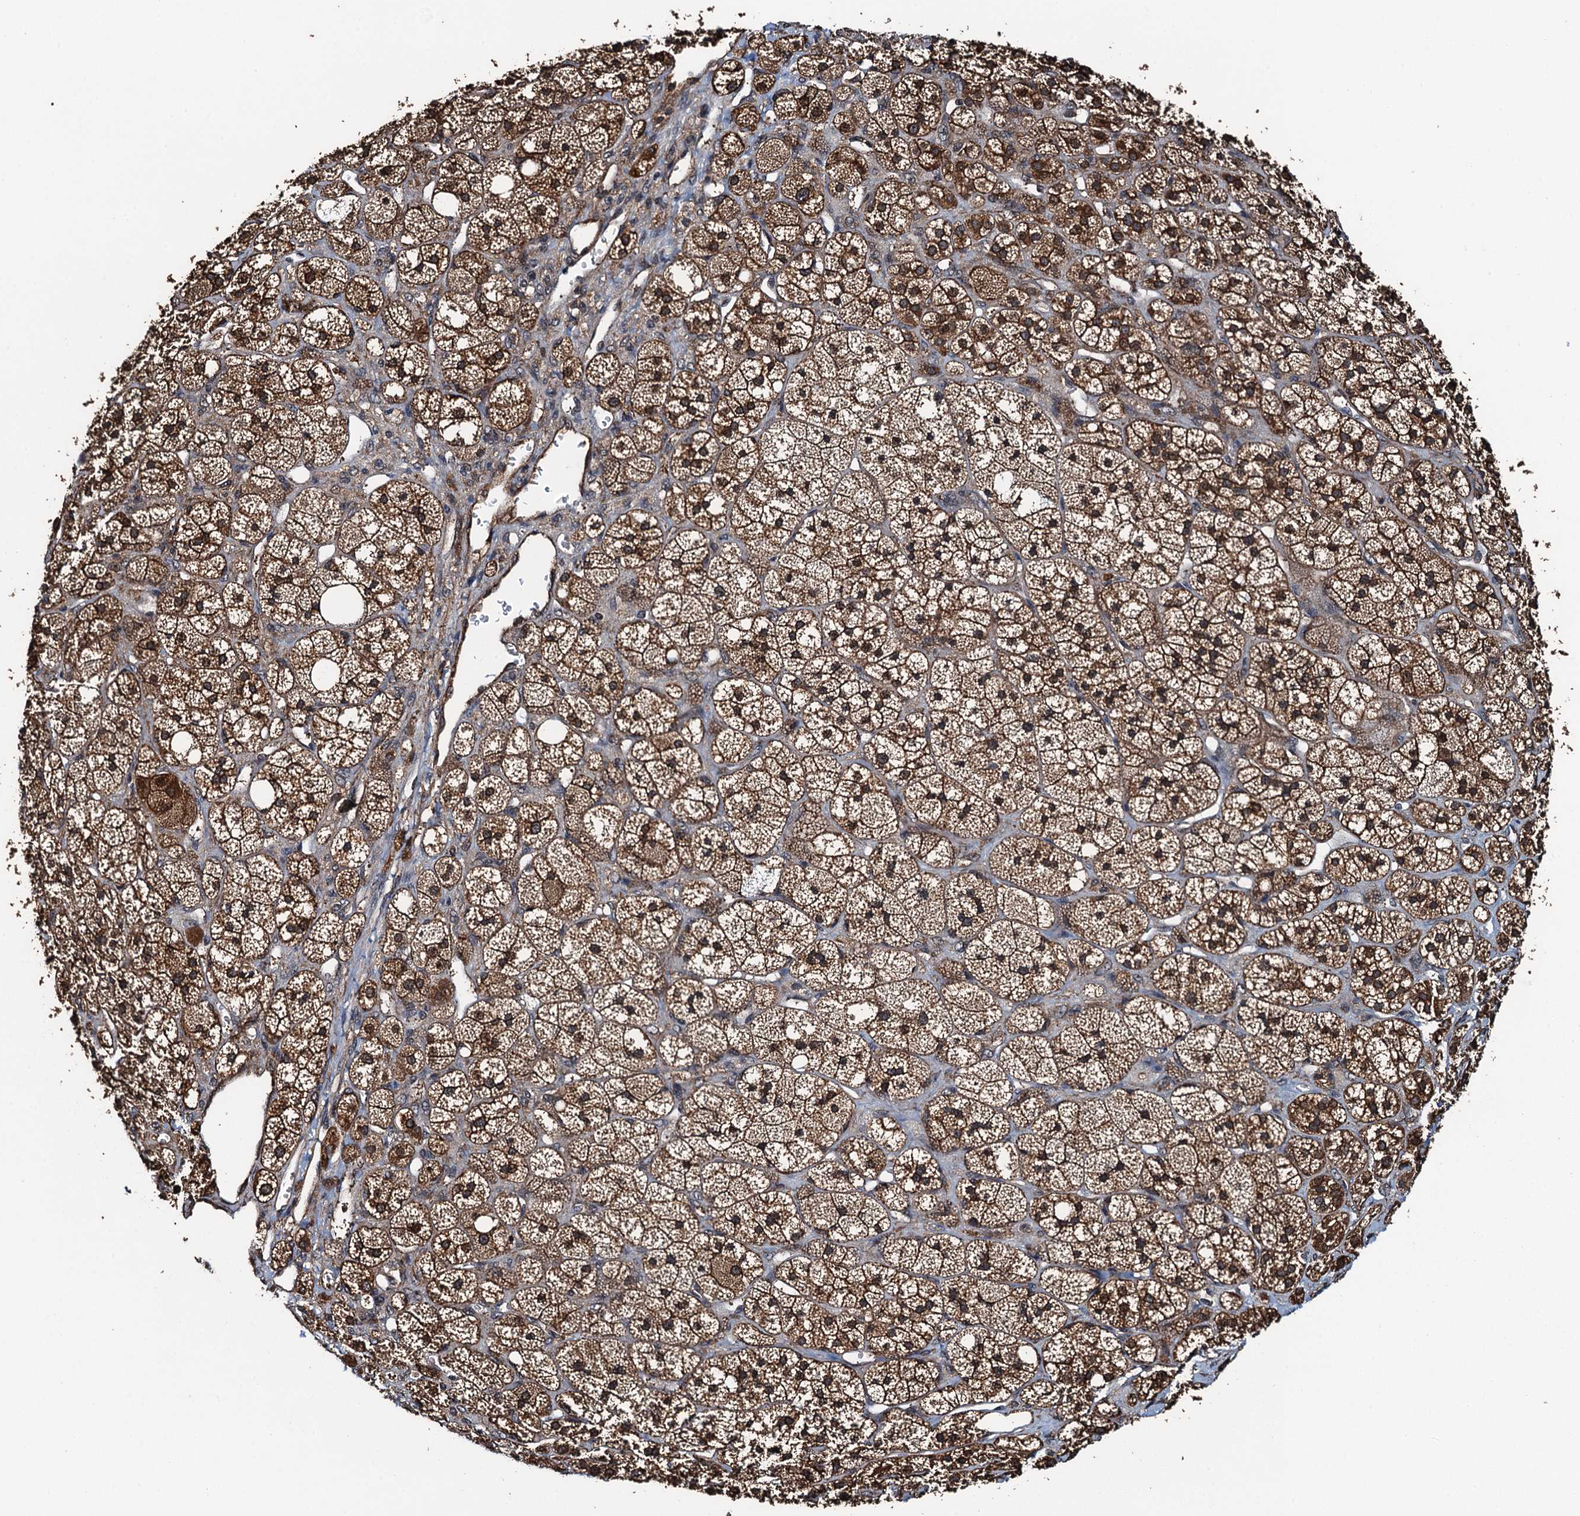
{"staining": {"intensity": "moderate", "quantity": ">75%", "location": "cytoplasmic/membranous"}, "tissue": "adrenal gland", "cell_type": "Glandular cells", "image_type": "normal", "snomed": [{"axis": "morphology", "description": "Normal tissue, NOS"}, {"axis": "topography", "description": "Adrenal gland"}], "caption": "Immunohistochemistry (IHC) photomicrograph of benign human adrenal gland stained for a protein (brown), which shows medium levels of moderate cytoplasmic/membranous expression in about >75% of glandular cells.", "gene": "WHAMM", "patient": {"sex": "male", "age": 61}}